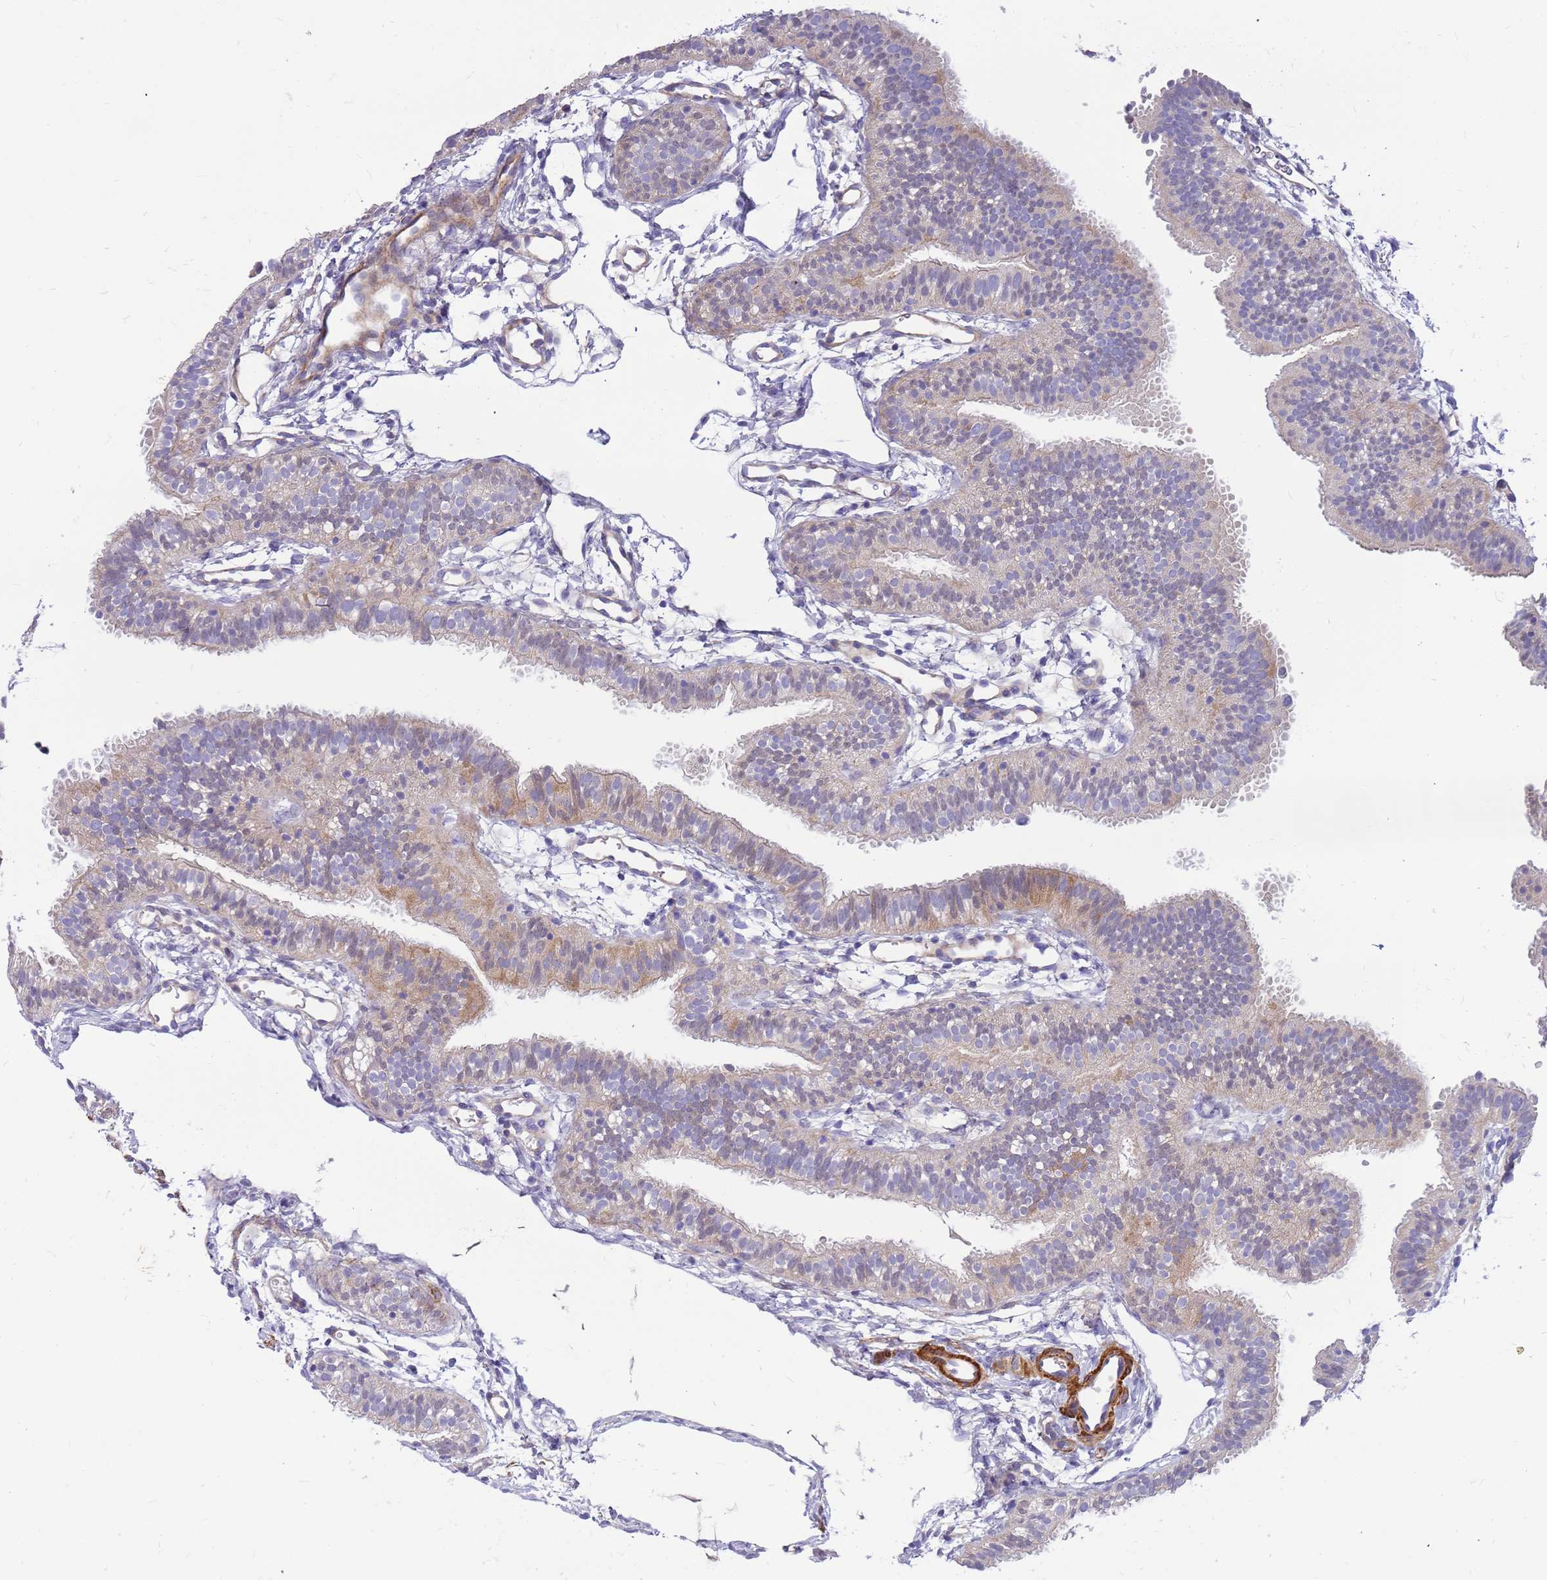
{"staining": {"intensity": "weak", "quantity": "25%-75%", "location": "cytoplasmic/membranous,nuclear"}, "tissue": "fallopian tube", "cell_type": "Glandular cells", "image_type": "normal", "snomed": [{"axis": "morphology", "description": "Normal tissue, NOS"}, {"axis": "topography", "description": "Fallopian tube"}], "caption": "Immunohistochemical staining of unremarkable fallopian tube reveals low levels of weak cytoplasmic/membranous,nuclear expression in approximately 25%-75% of glandular cells.", "gene": "MVD", "patient": {"sex": "female", "age": 35}}